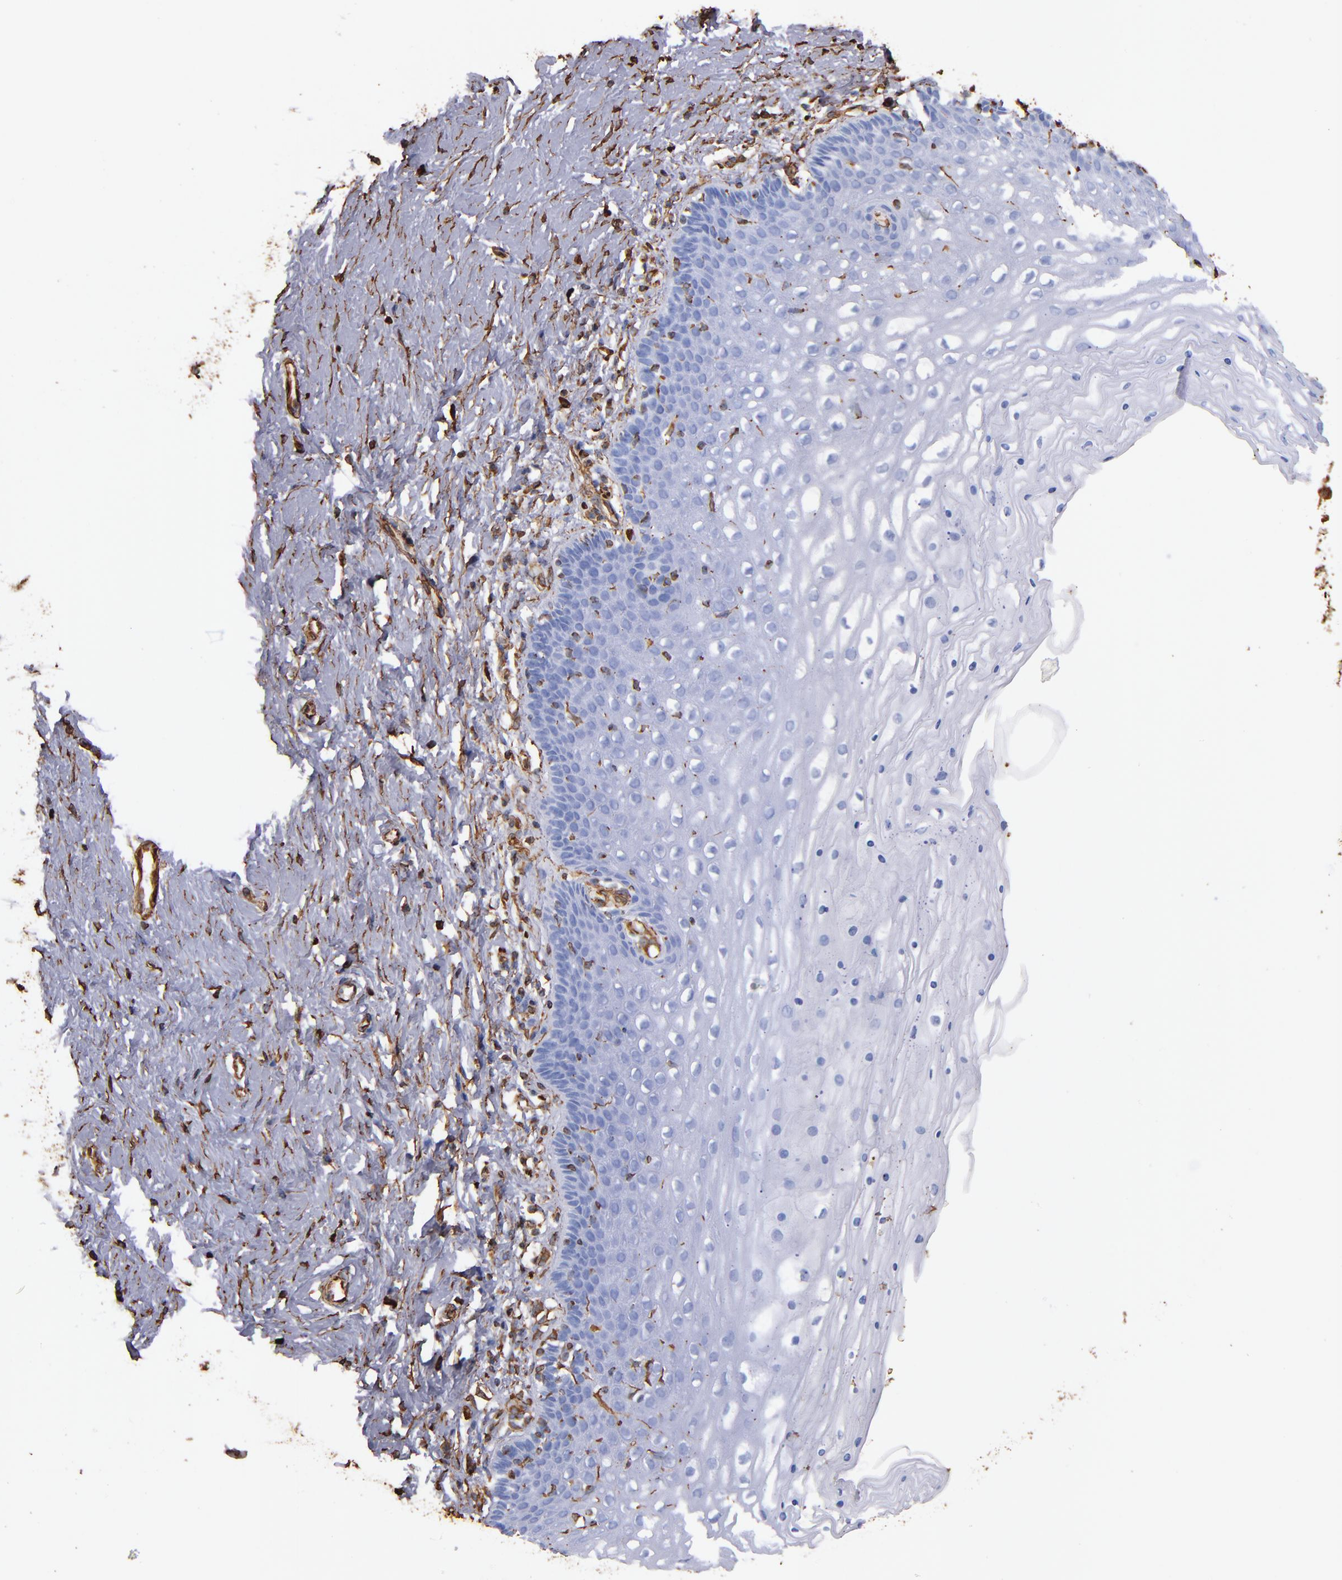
{"staining": {"intensity": "strong", "quantity": ">75%", "location": "cytoplasmic/membranous"}, "tissue": "cervix", "cell_type": "Glandular cells", "image_type": "normal", "snomed": [{"axis": "morphology", "description": "Normal tissue, NOS"}, {"axis": "topography", "description": "Cervix"}], "caption": "Cervix stained with immunohistochemistry (IHC) exhibits strong cytoplasmic/membranous expression in about >75% of glandular cells.", "gene": "VIM", "patient": {"sex": "female", "age": 39}}